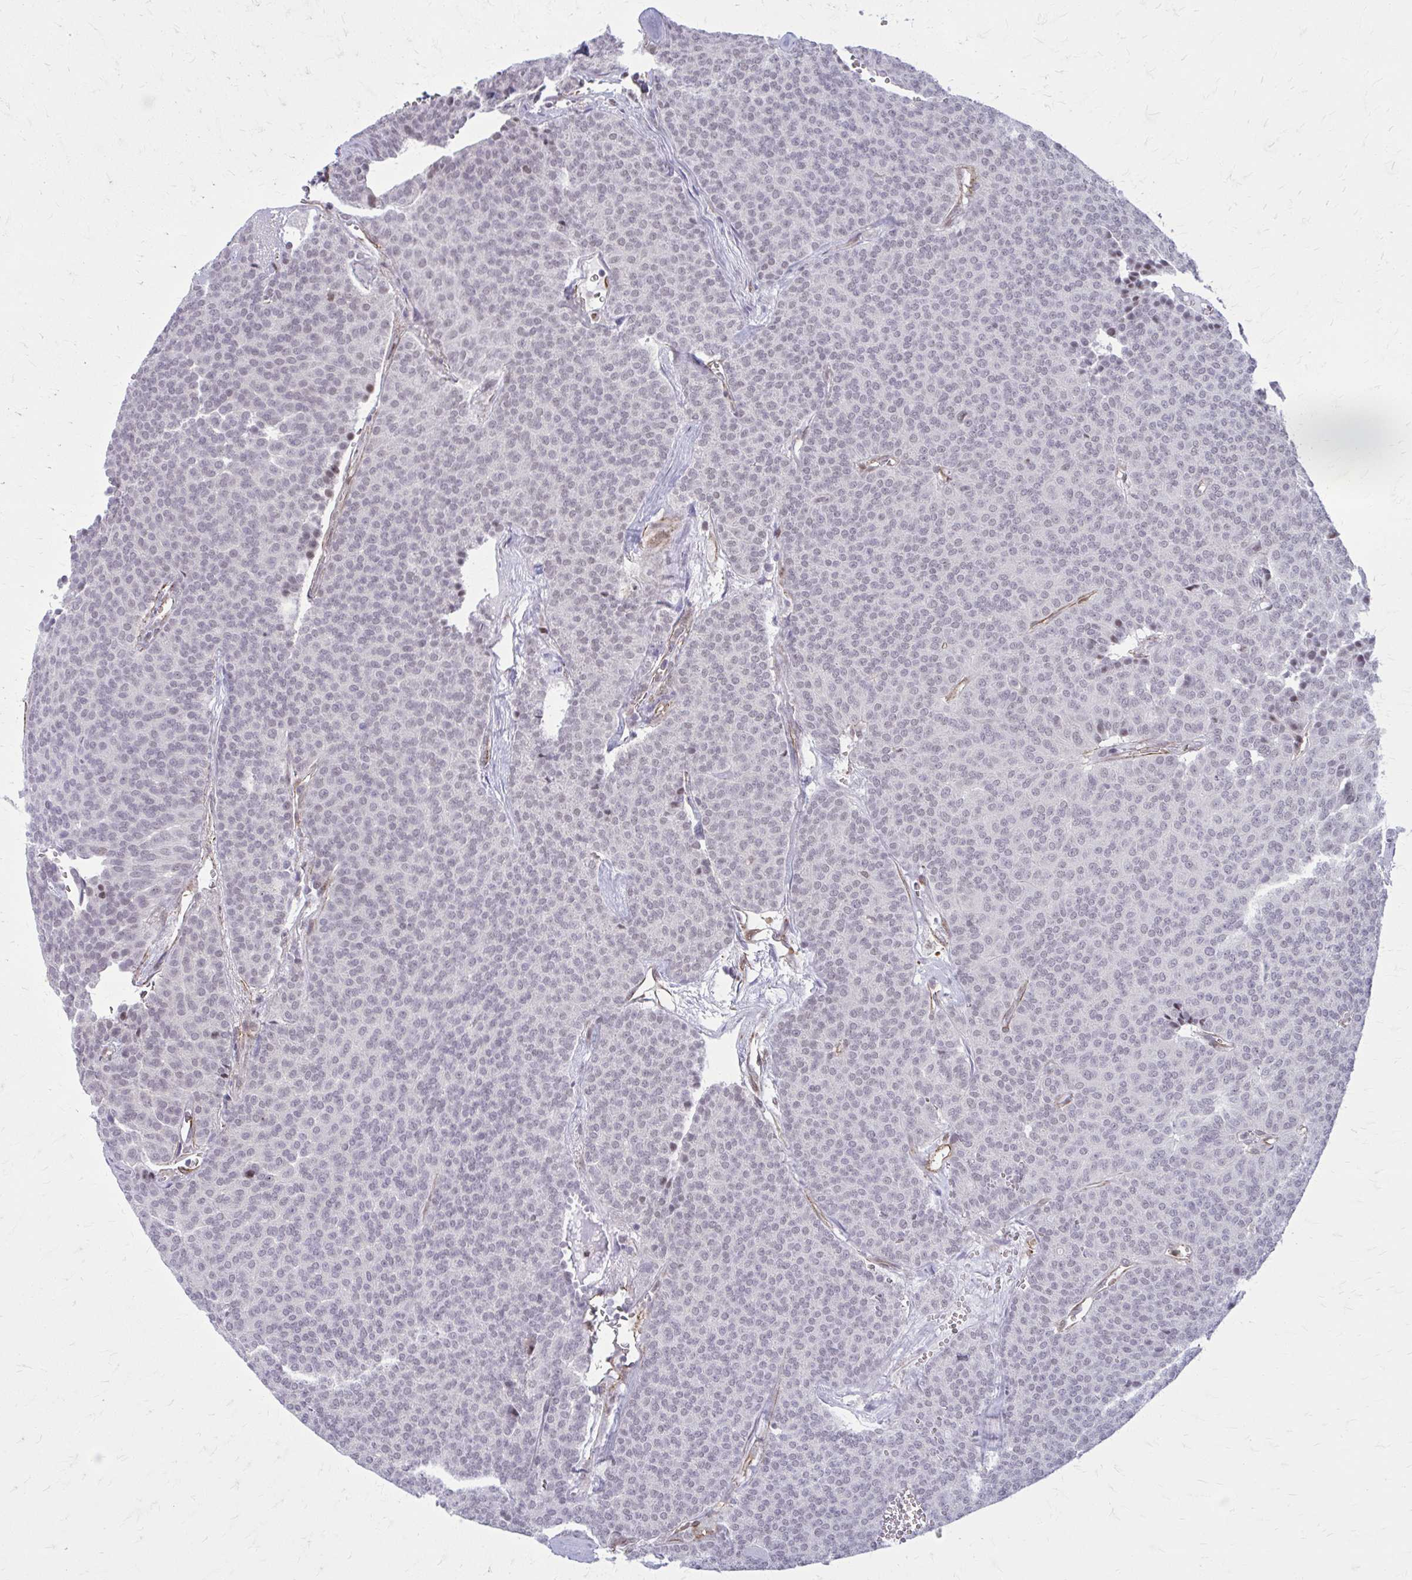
{"staining": {"intensity": "moderate", "quantity": "25%-75%", "location": "nuclear"}, "tissue": "carcinoid", "cell_type": "Tumor cells", "image_type": "cancer", "snomed": [{"axis": "morphology", "description": "Carcinoid, malignant, NOS"}, {"axis": "topography", "description": "Lung"}], "caption": "Malignant carcinoid was stained to show a protein in brown. There is medium levels of moderate nuclear positivity in approximately 25%-75% of tumor cells.", "gene": "NRBF2", "patient": {"sex": "male", "age": 61}}